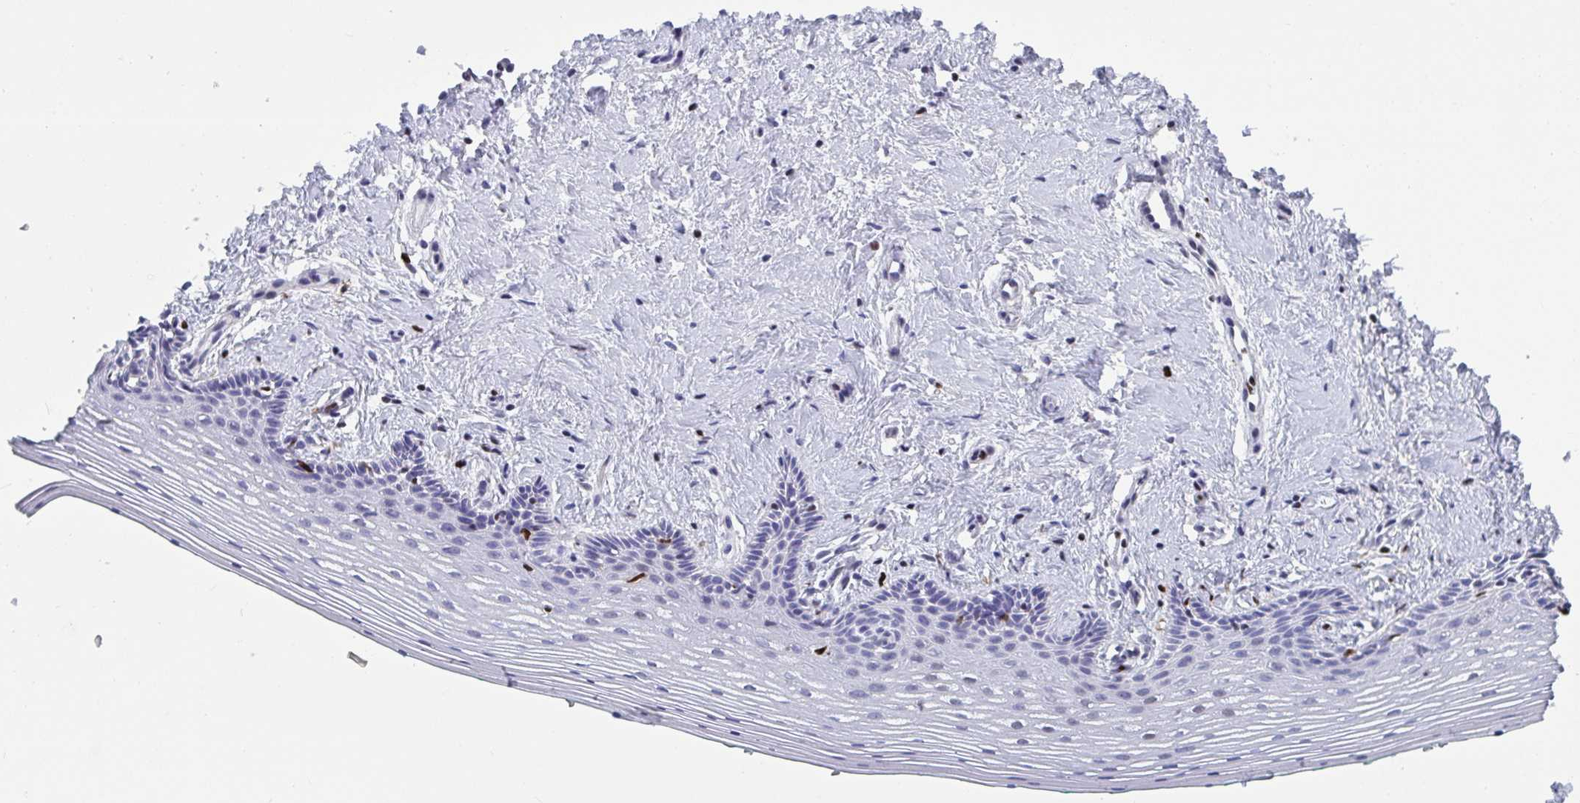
{"staining": {"intensity": "moderate", "quantity": "<25%", "location": "nuclear"}, "tissue": "vagina", "cell_type": "Squamous epithelial cells", "image_type": "normal", "snomed": [{"axis": "morphology", "description": "Normal tissue, NOS"}, {"axis": "topography", "description": "Vagina"}], "caption": "Brown immunohistochemical staining in normal vagina demonstrates moderate nuclear staining in about <25% of squamous epithelial cells.", "gene": "ZNF586", "patient": {"sex": "female", "age": 42}}